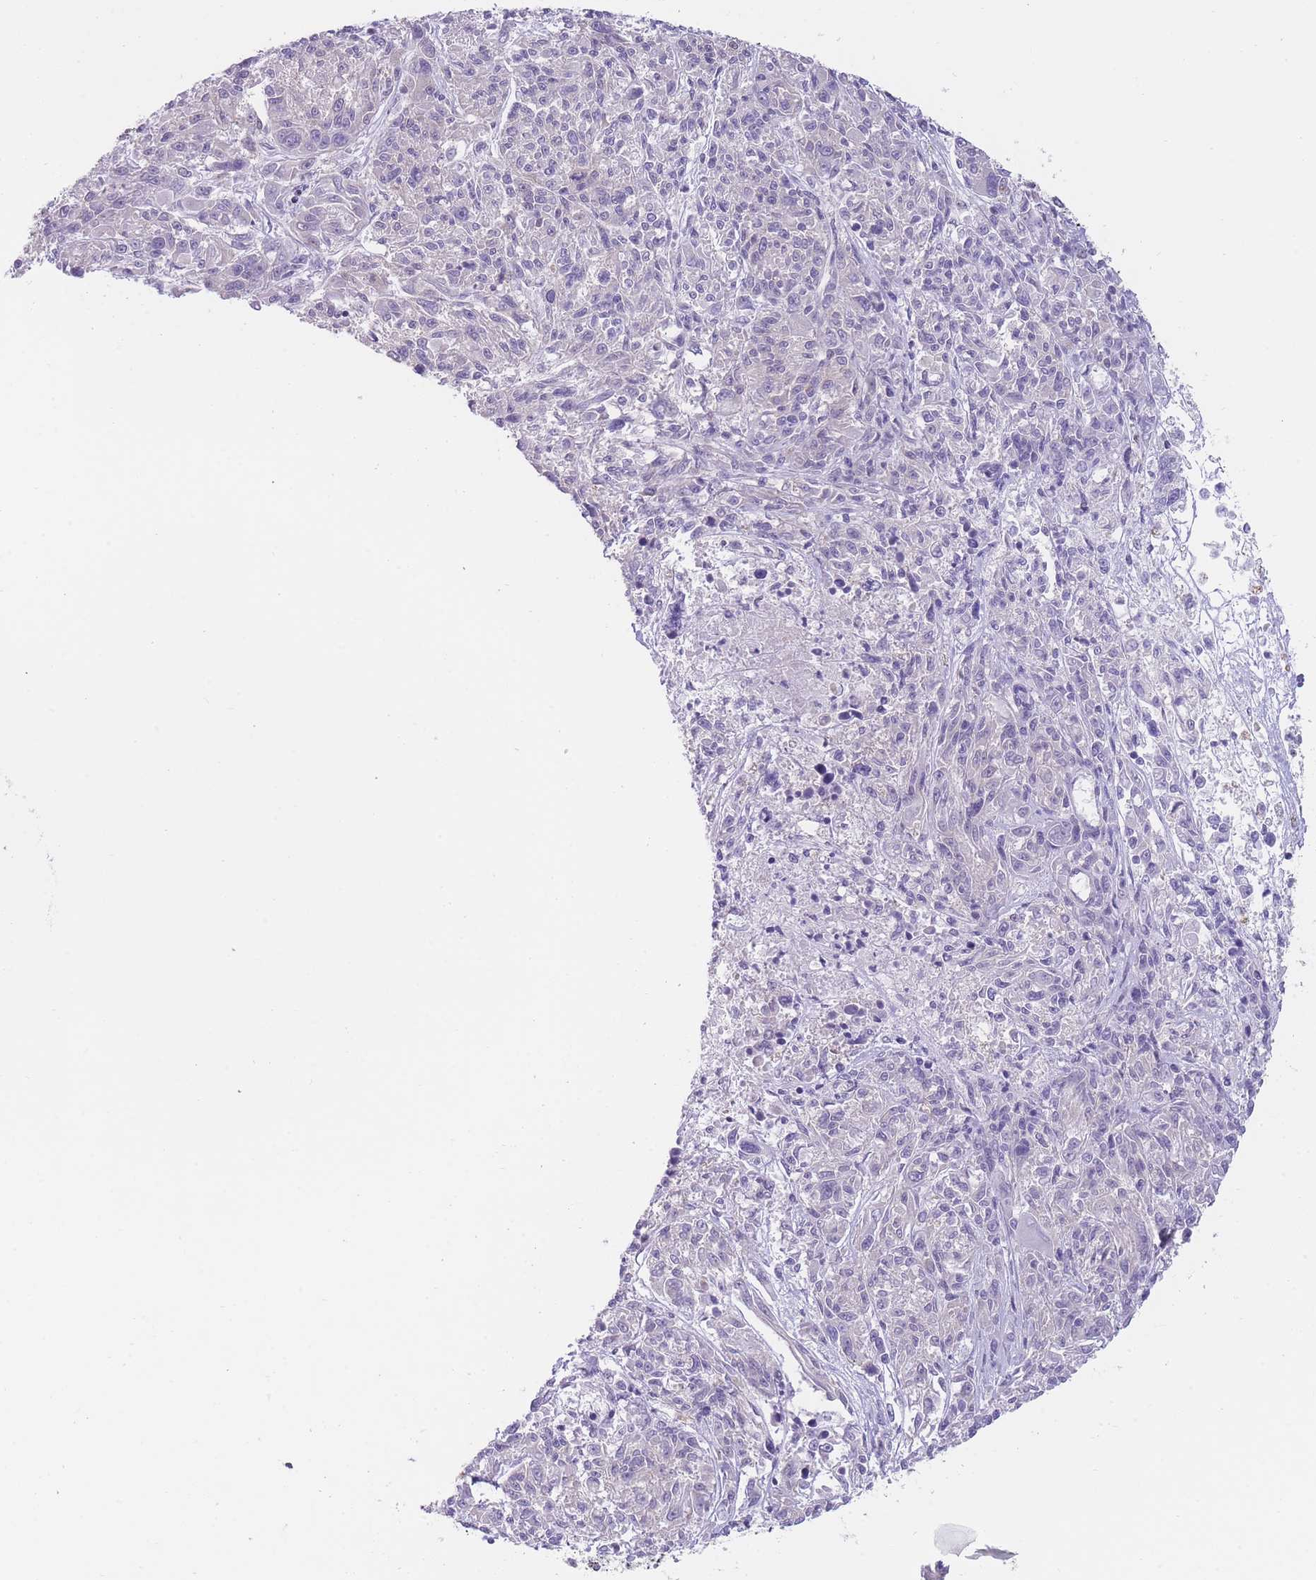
{"staining": {"intensity": "negative", "quantity": "none", "location": "none"}, "tissue": "melanoma", "cell_type": "Tumor cells", "image_type": "cancer", "snomed": [{"axis": "morphology", "description": "Malignant melanoma, NOS"}, {"axis": "topography", "description": "Skin"}], "caption": "High power microscopy photomicrograph of an IHC histopathology image of melanoma, revealing no significant staining in tumor cells.", "gene": "OR11H12", "patient": {"sex": "male", "age": 53}}